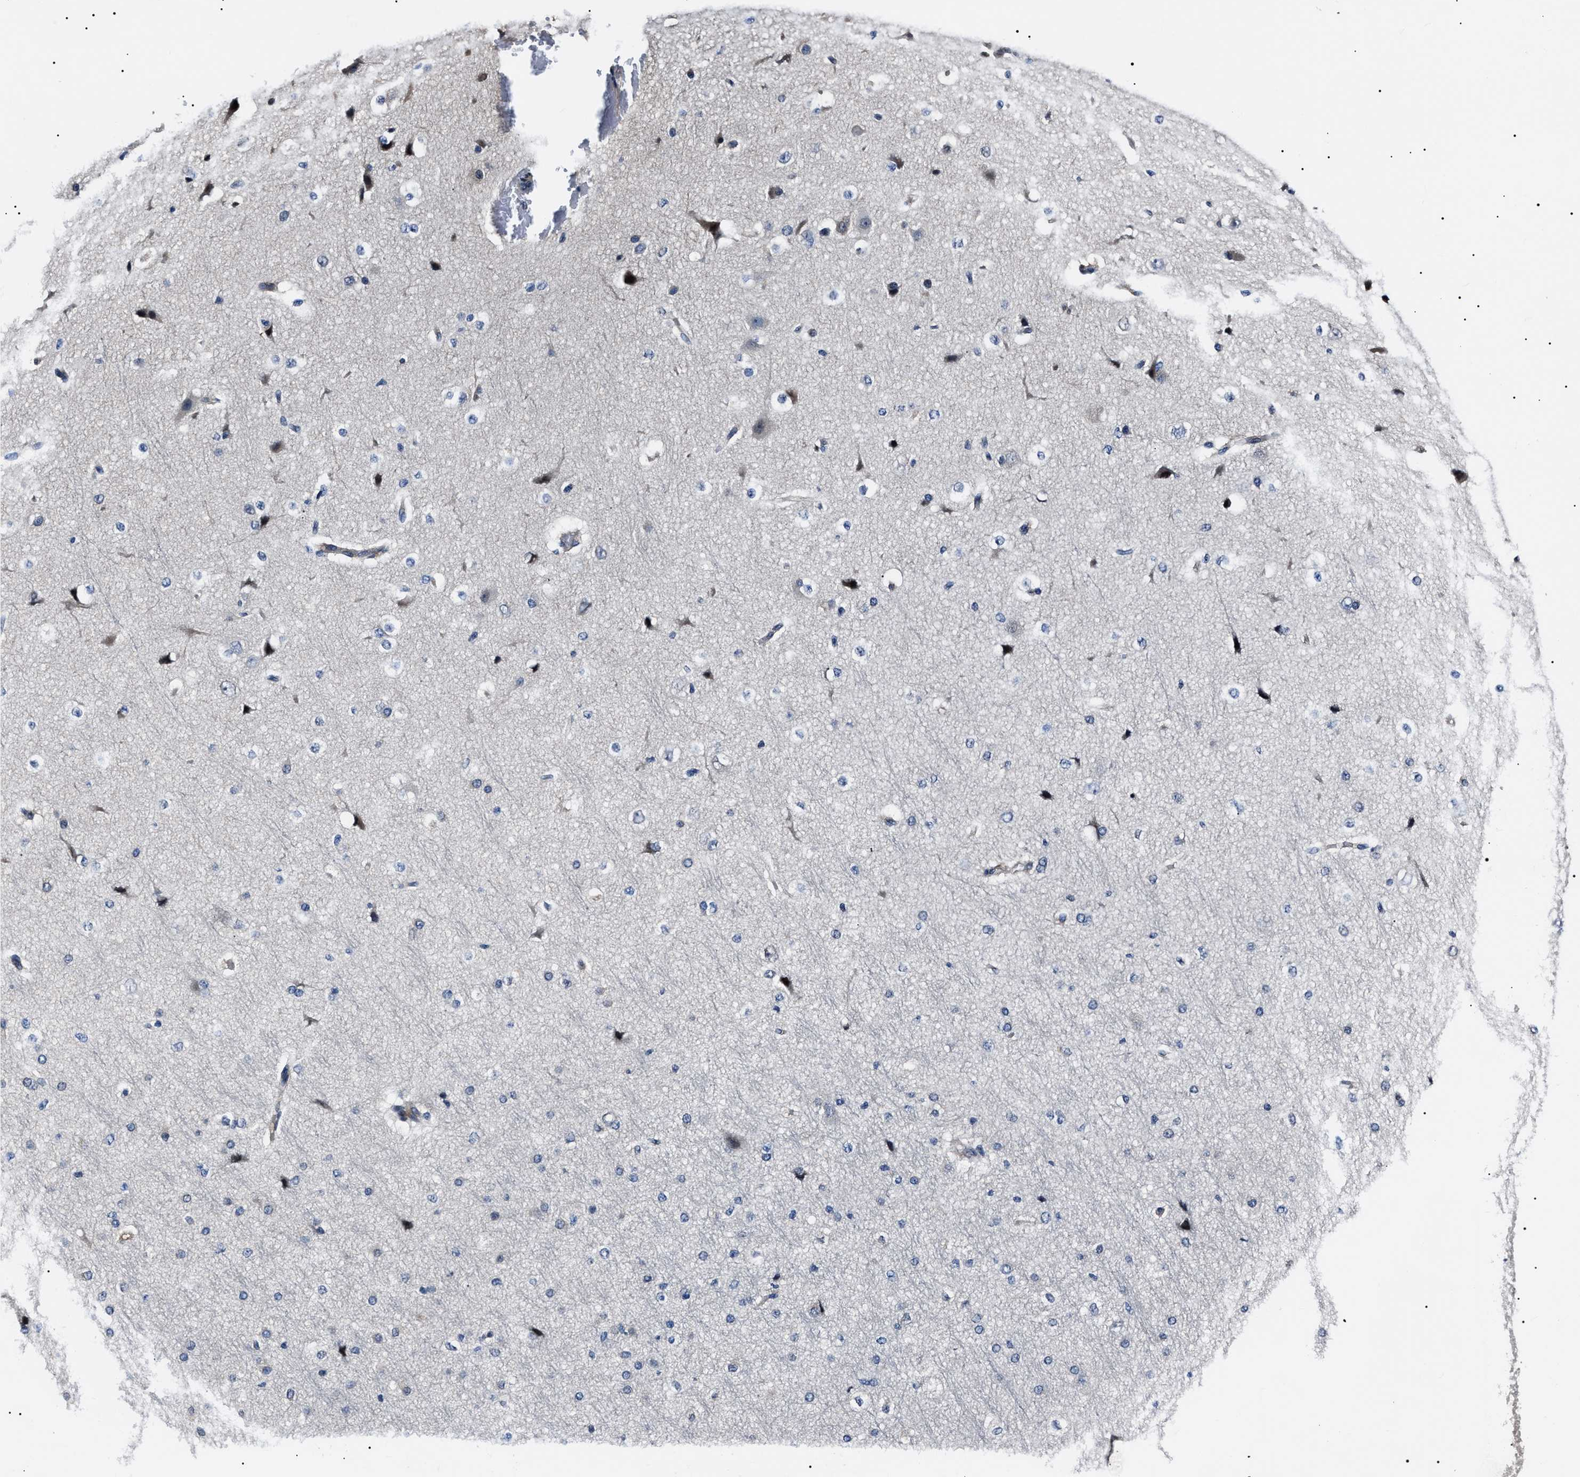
{"staining": {"intensity": "negative", "quantity": "none", "location": "none"}, "tissue": "cerebral cortex", "cell_type": "Endothelial cells", "image_type": "normal", "snomed": [{"axis": "morphology", "description": "Normal tissue, NOS"}, {"axis": "morphology", "description": "Developmental malformation"}, {"axis": "topography", "description": "Cerebral cortex"}], "caption": "Endothelial cells are negative for protein expression in benign human cerebral cortex.", "gene": "IFT81", "patient": {"sex": "female", "age": 30}}